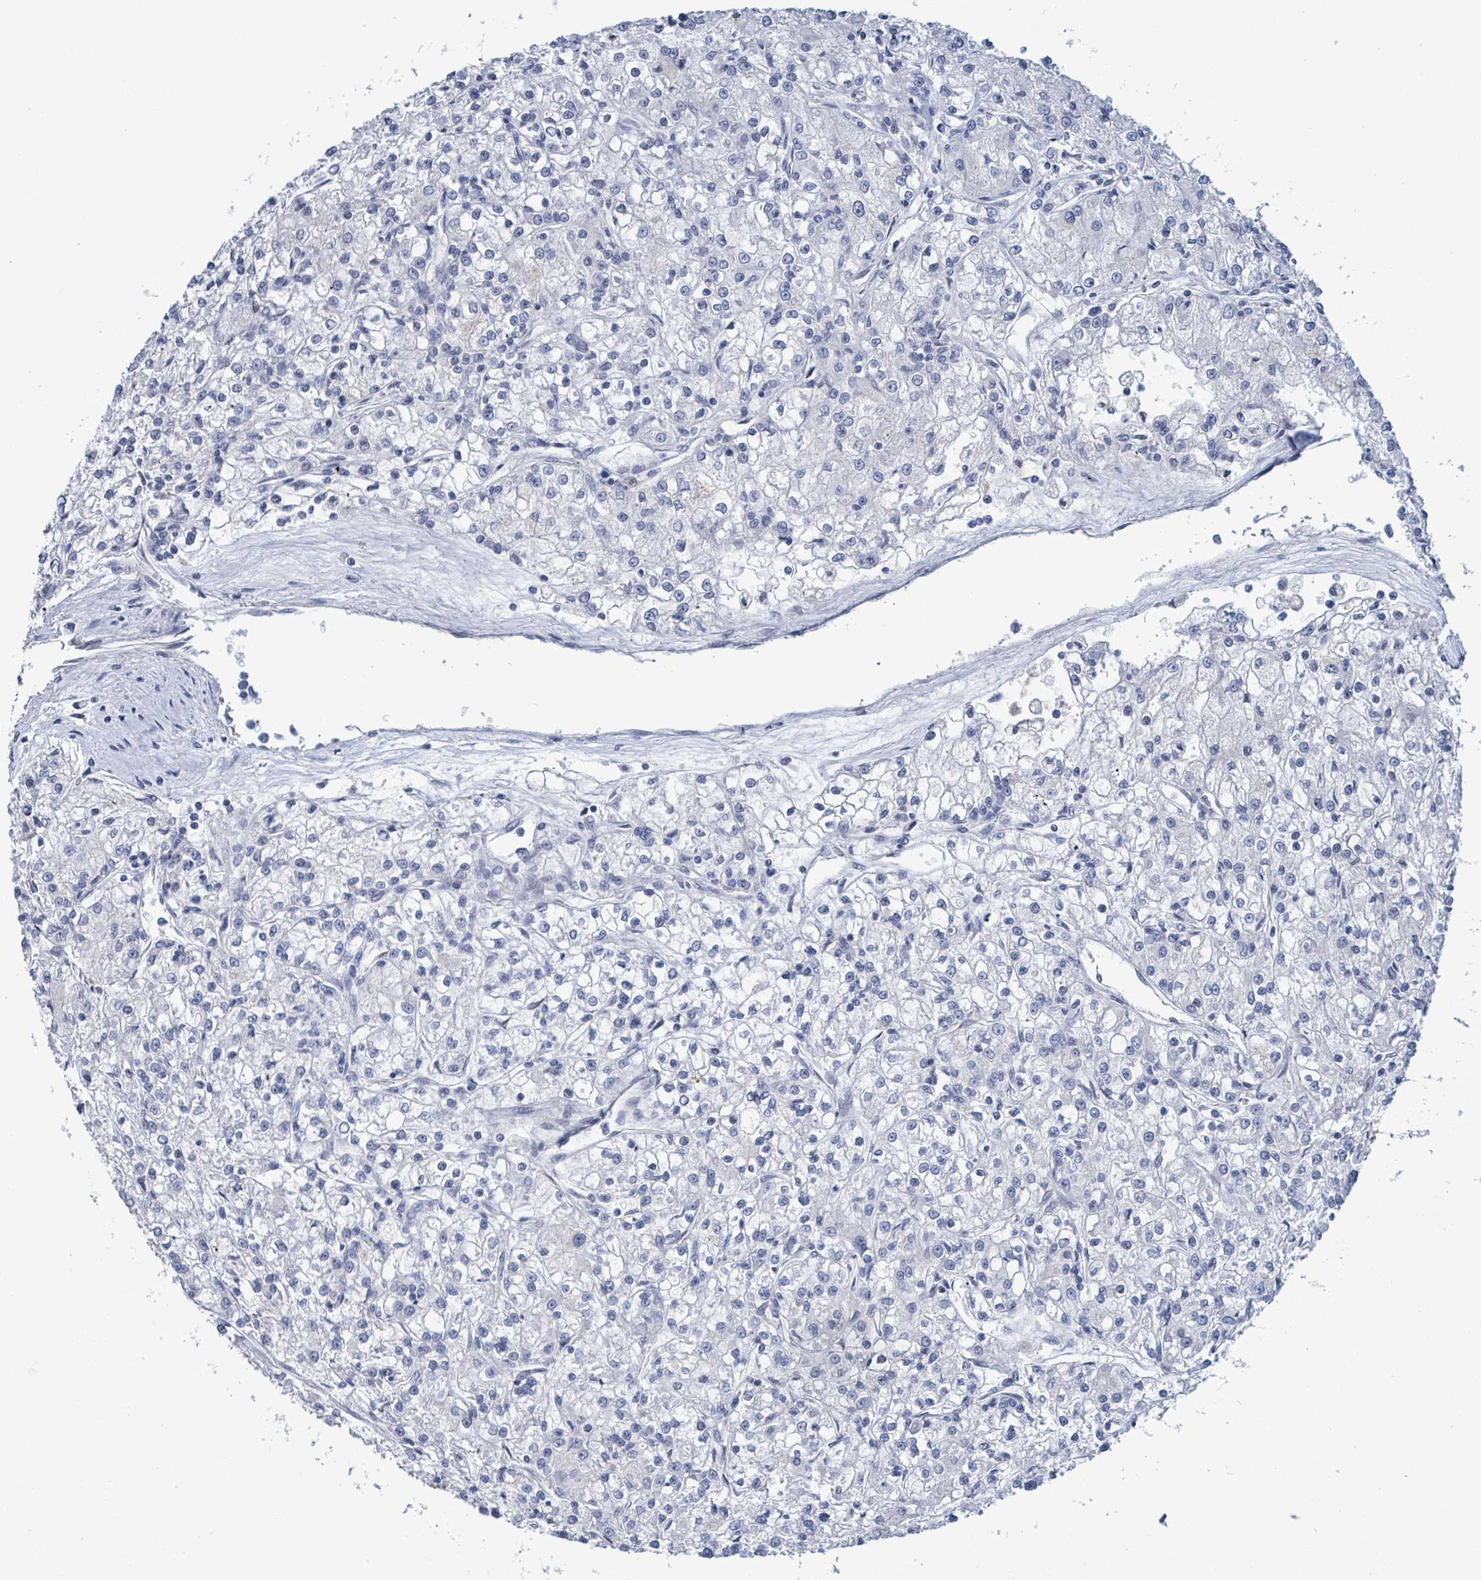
{"staining": {"intensity": "negative", "quantity": "none", "location": "none"}, "tissue": "renal cancer", "cell_type": "Tumor cells", "image_type": "cancer", "snomed": [{"axis": "morphology", "description": "Adenocarcinoma, NOS"}, {"axis": "topography", "description": "Kidney"}], "caption": "This histopathology image is of renal adenocarcinoma stained with IHC to label a protein in brown with the nuclei are counter-stained blue. There is no expression in tumor cells.", "gene": "NTN3", "patient": {"sex": "female", "age": 59}}